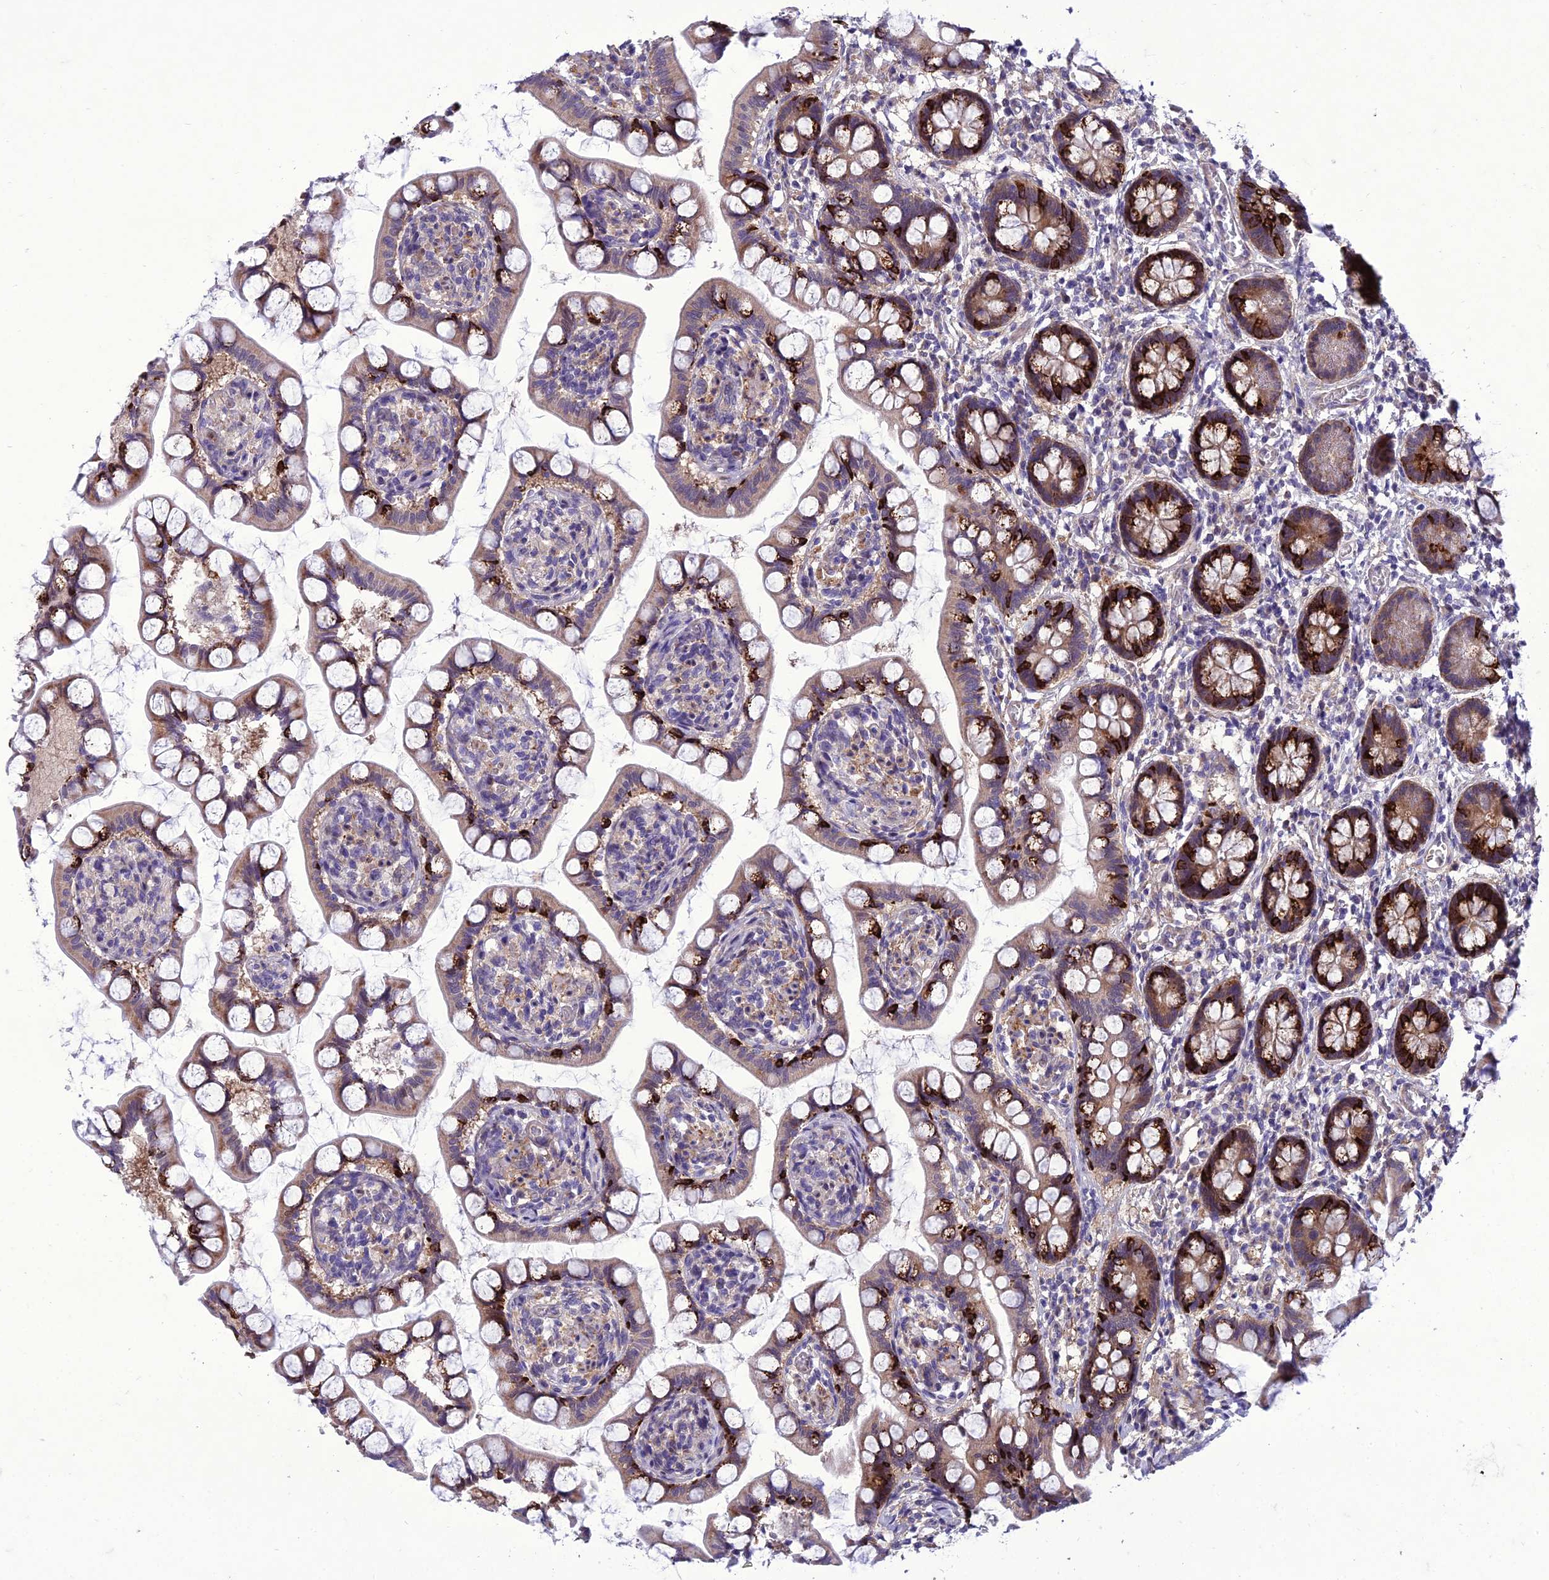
{"staining": {"intensity": "strong", "quantity": "25%-75%", "location": "cytoplasmic/membranous"}, "tissue": "small intestine", "cell_type": "Glandular cells", "image_type": "normal", "snomed": [{"axis": "morphology", "description": "Normal tissue, NOS"}, {"axis": "topography", "description": "Small intestine"}], "caption": "Immunohistochemistry (IHC) micrograph of unremarkable small intestine: human small intestine stained using immunohistochemistry displays high levels of strong protein expression localized specifically in the cytoplasmic/membranous of glandular cells, appearing as a cytoplasmic/membranous brown color.", "gene": "GAB4", "patient": {"sex": "male", "age": 52}}